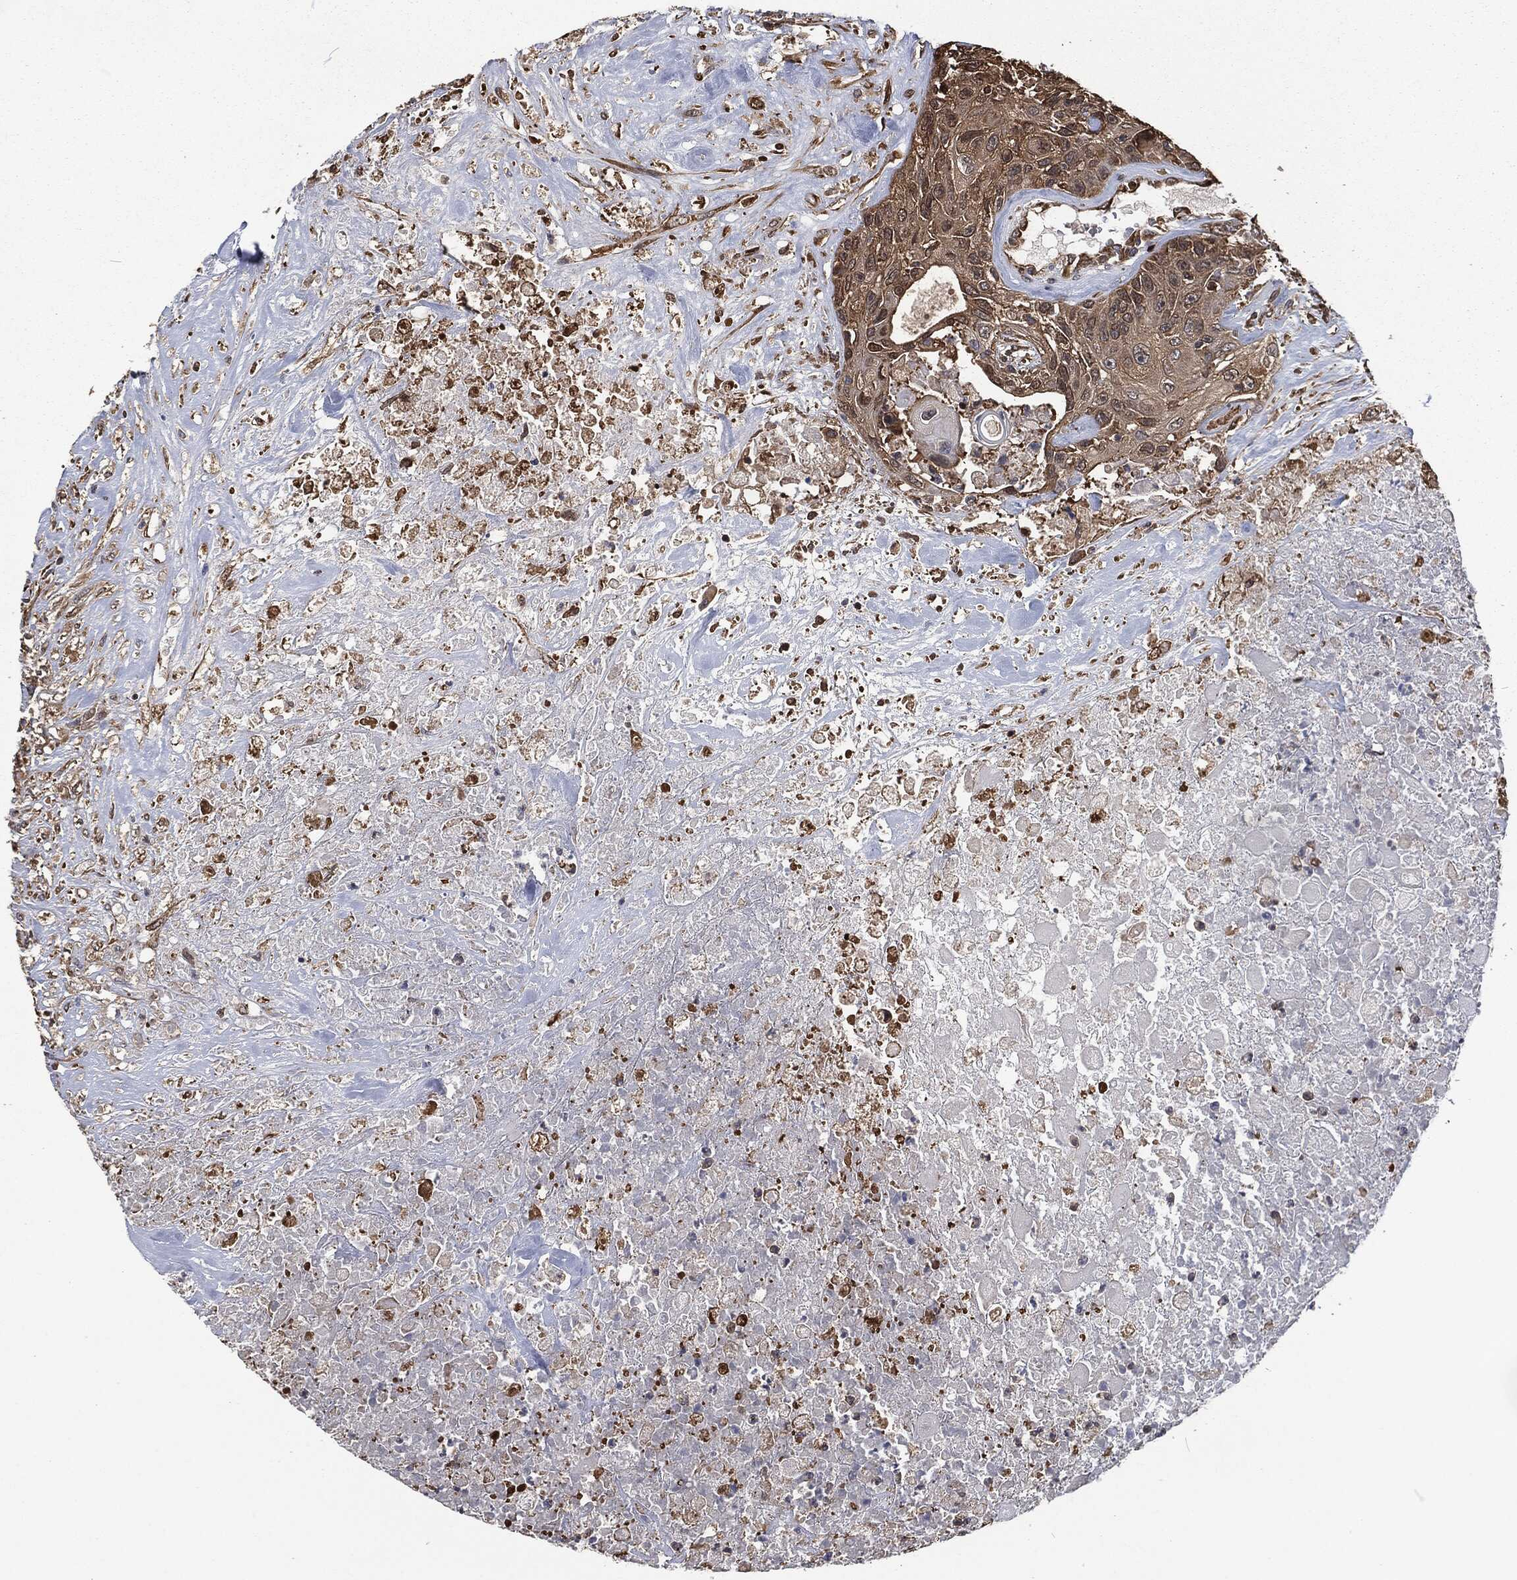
{"staining": {"intensity": "moderate", "quantity": "<25%", "location": "cytoplasmic/membranous"}, "tissue": "urothelial cancer", "cell_type": "Tumor cells", "image_type": "cancer", "snomed": [{"axis": "morphology", "description": "Urothelial carcinoma, High grade"}, {"axis": "topography", "description": "Urinary bladder"}], "caption": "There is low levels of moderate cytoplasmic/membranous positivity in tumor cells of urothelial carcinoma (high-grade), as demonstrated by immunohistochemical staining (brown color).", "gene": "PRDX4", "patient": {"sex": "female", "age": 56}}